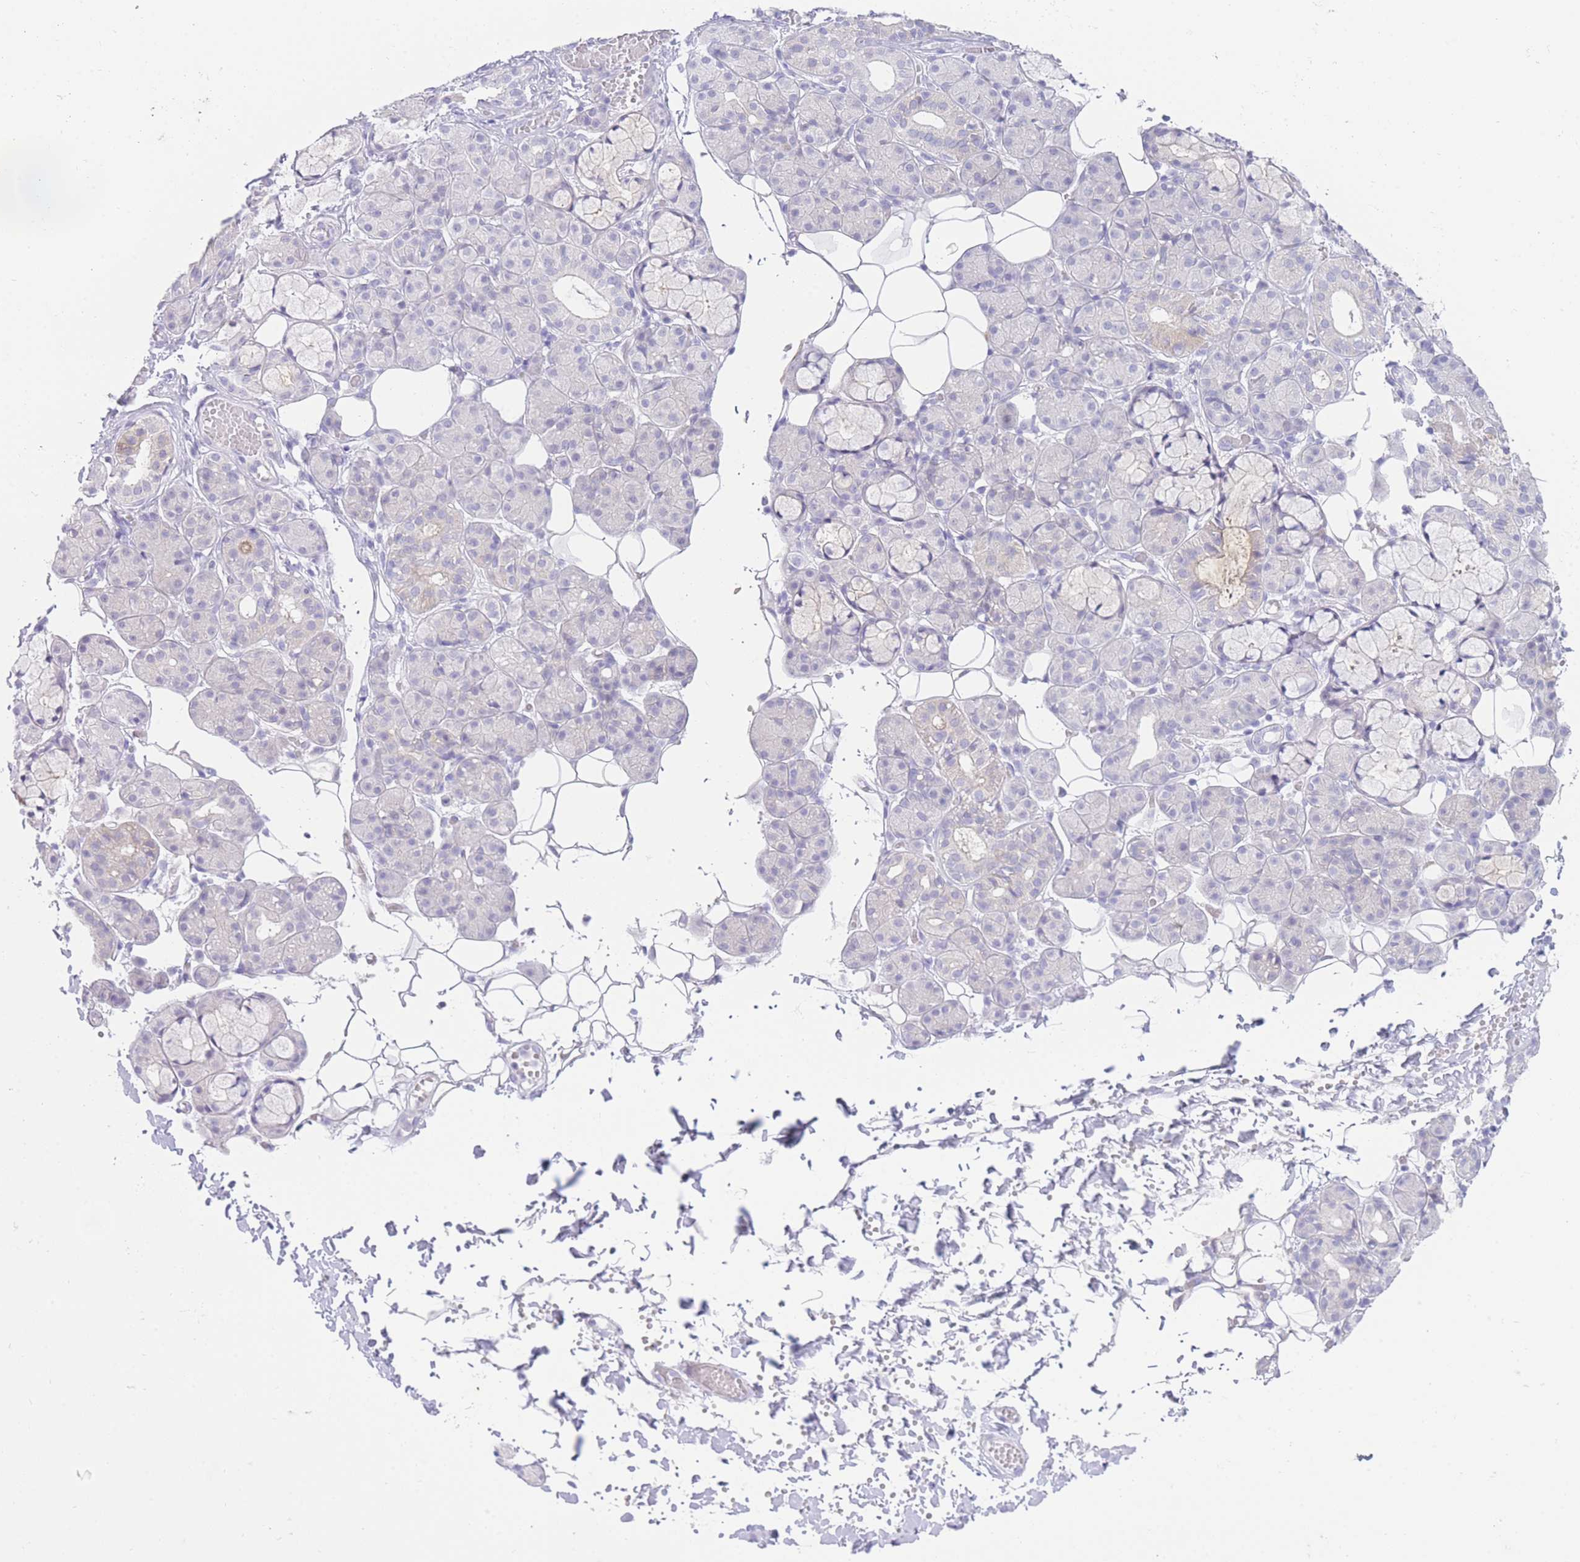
{"staining": {"intensity": "negative", "quantity": "none", "location": "none"}, "tissue": "salivary gland", "cell_type": "Glandular cells", "image_type": "normal", "snomed": [{"axis": "morphology", "description": "Normal tissue, NOS"}, {"axis": "topography", "description": "Salivary gland"}], "caption": "High power microscopy histopathology image of an immunohistochemistry photomicrograph of benign salivary gland, revealing no significant positivity in glandular cells. (Stains: DAB immunohistochemistry (IHC) with hematoxylin counter stain, Microscopy: brightfield microscopy at high magnification).", "gene": "ZNF212", "patient": {"sex": "male", "age": 63}}